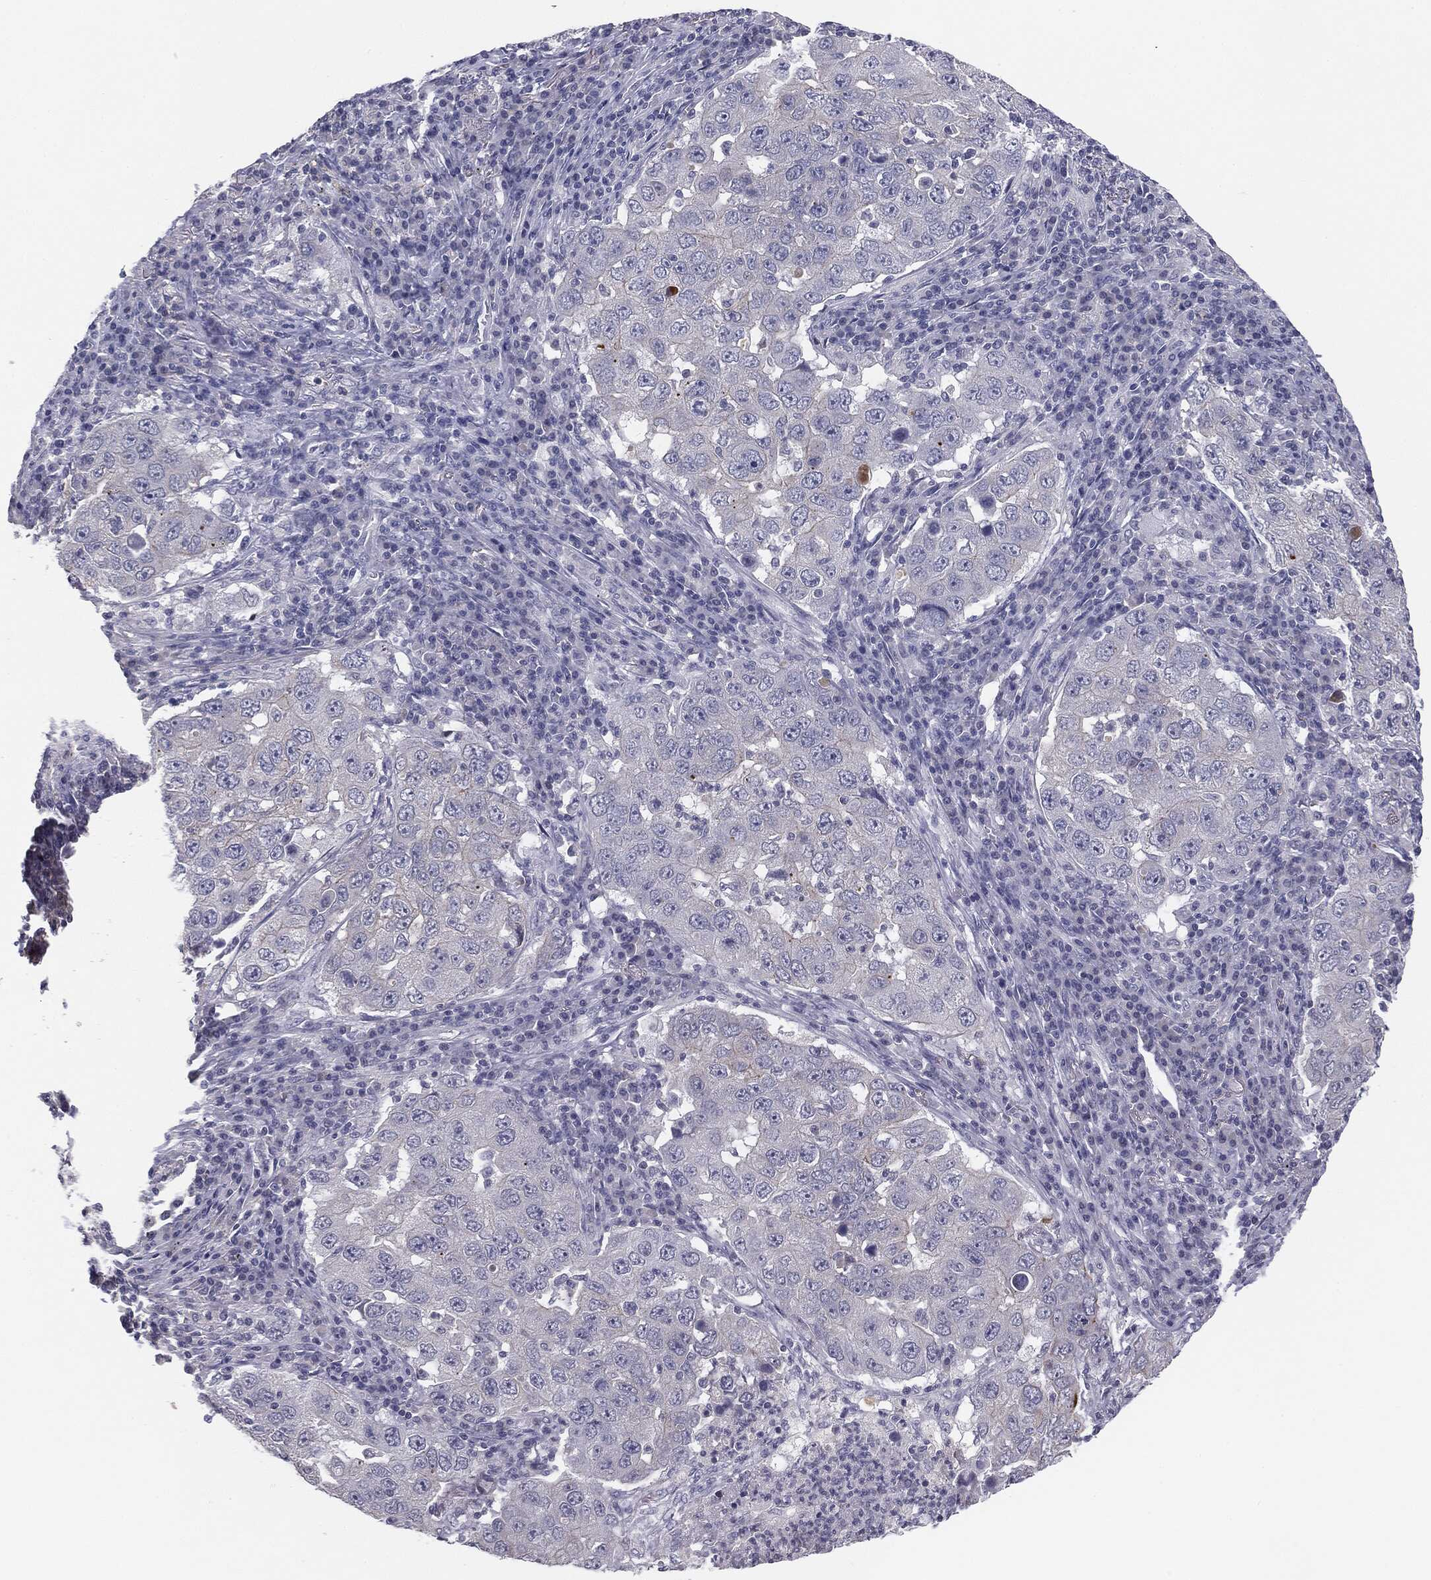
{"staining": {"intensity": "negative", "quantity": "none", "location": "none"}, "tissue": "lung cancer", "cell_type": "Tumor cells", "image_type": "cancer", "snomed": [{"axis": "morphology", "description": "Adenocarcinoma, NOS"}, {"axis": "topography", "description": "Lung"}], "caption": "The histopathology image shows no significant positivity in tumor cells of adenocarcinoma (lung).", "gene": "MUC1", "patient": {"sex": "male", "age": 73}}